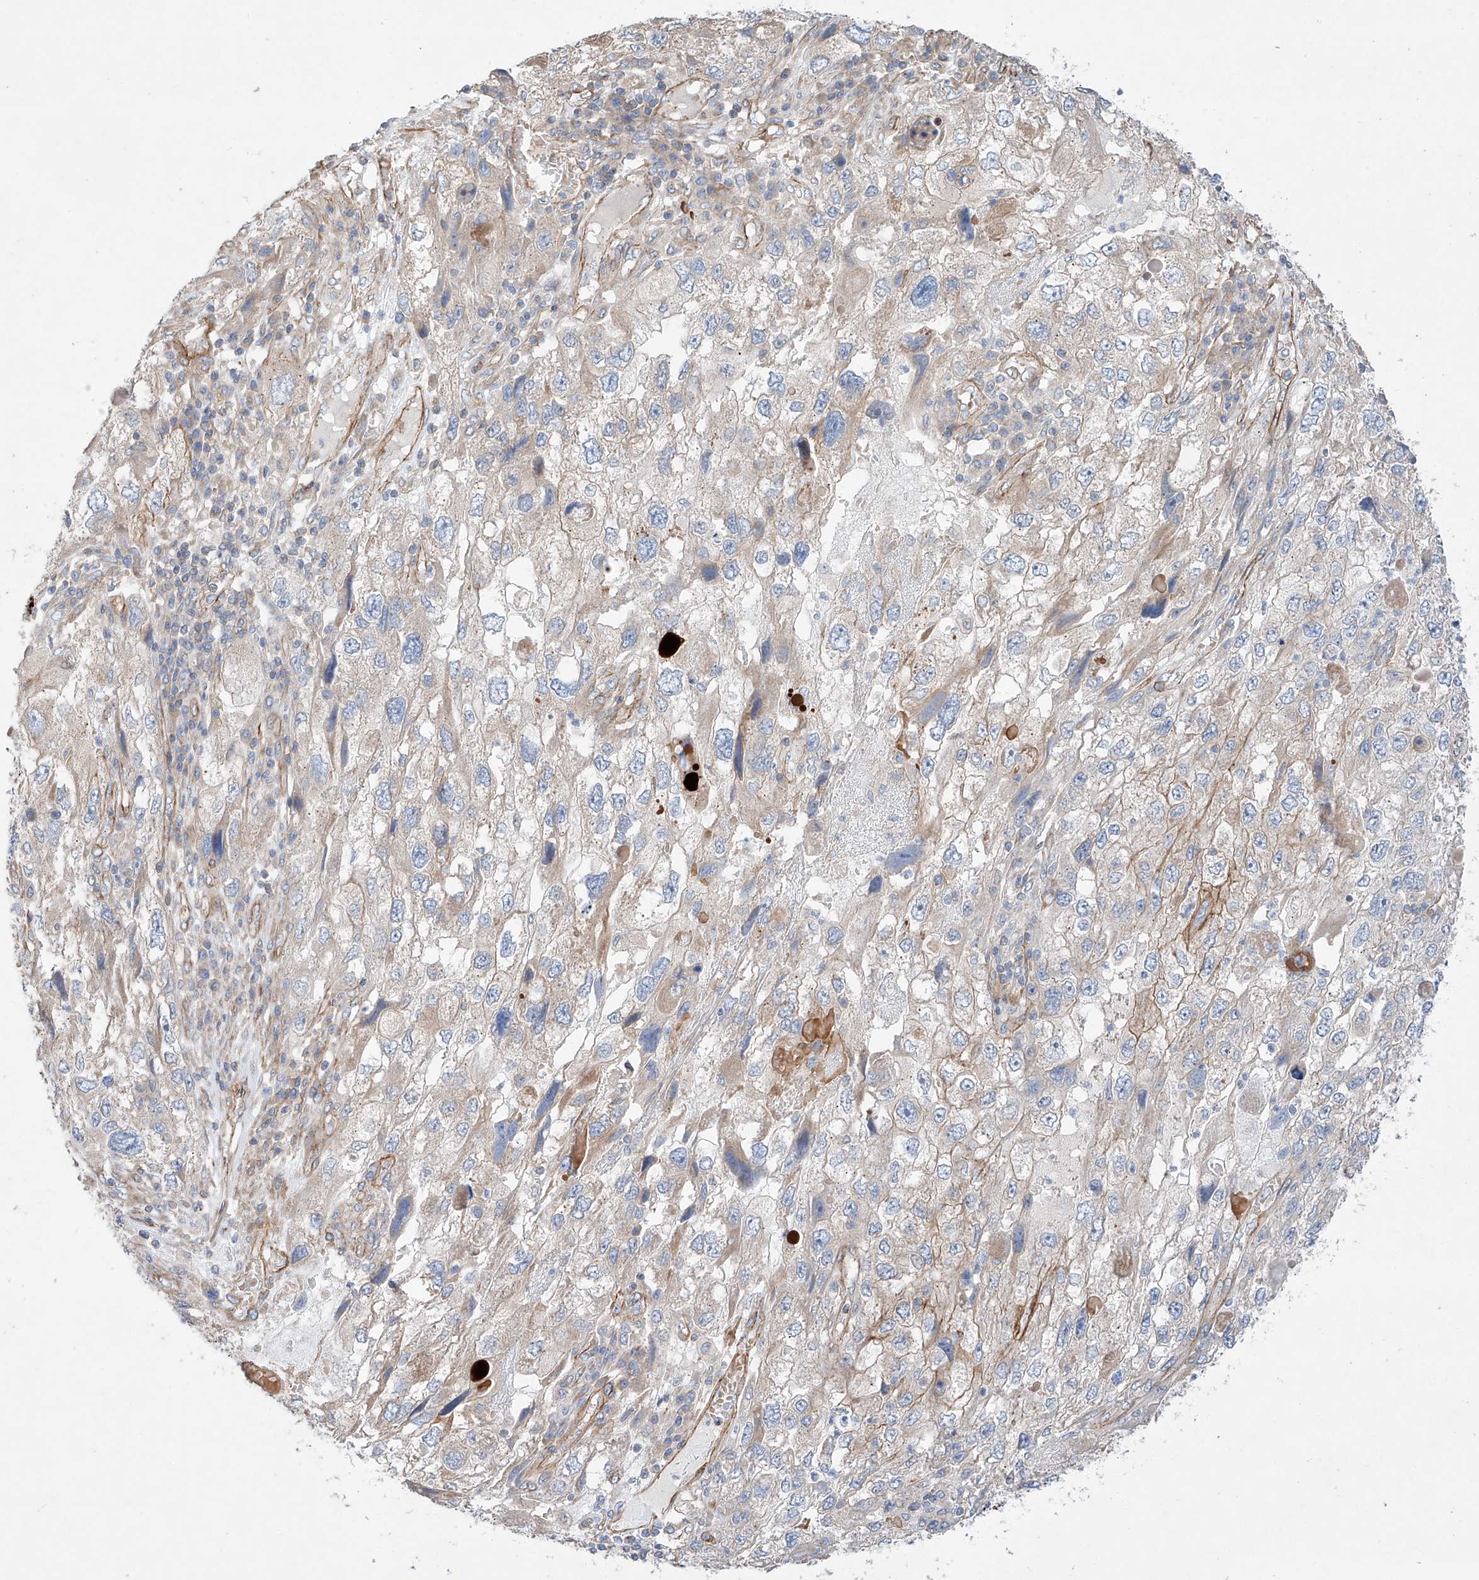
{"staining": {"intensity": "moderate", "quantity": "<25%", "location": "cytoplasmic/membranous"}, "tissue": "endometrial cancer", "cell_type": "Tumor cells", "image_type": "cancer", "snomed": [{"axis": "morphology", "description": "Adenocarcinoma, NOS"}, {"axis": "topography", "description": "Endometrium"}], "caption": "This micrograph displays immunohistochemistry staining of endometrial adenocarcinoma, with low moderate cytoplasmic/membranous expression in approximately <25% of tumor cells.", "gene": "MINDY4", "patient": {"sex": "female", "age": 49}}